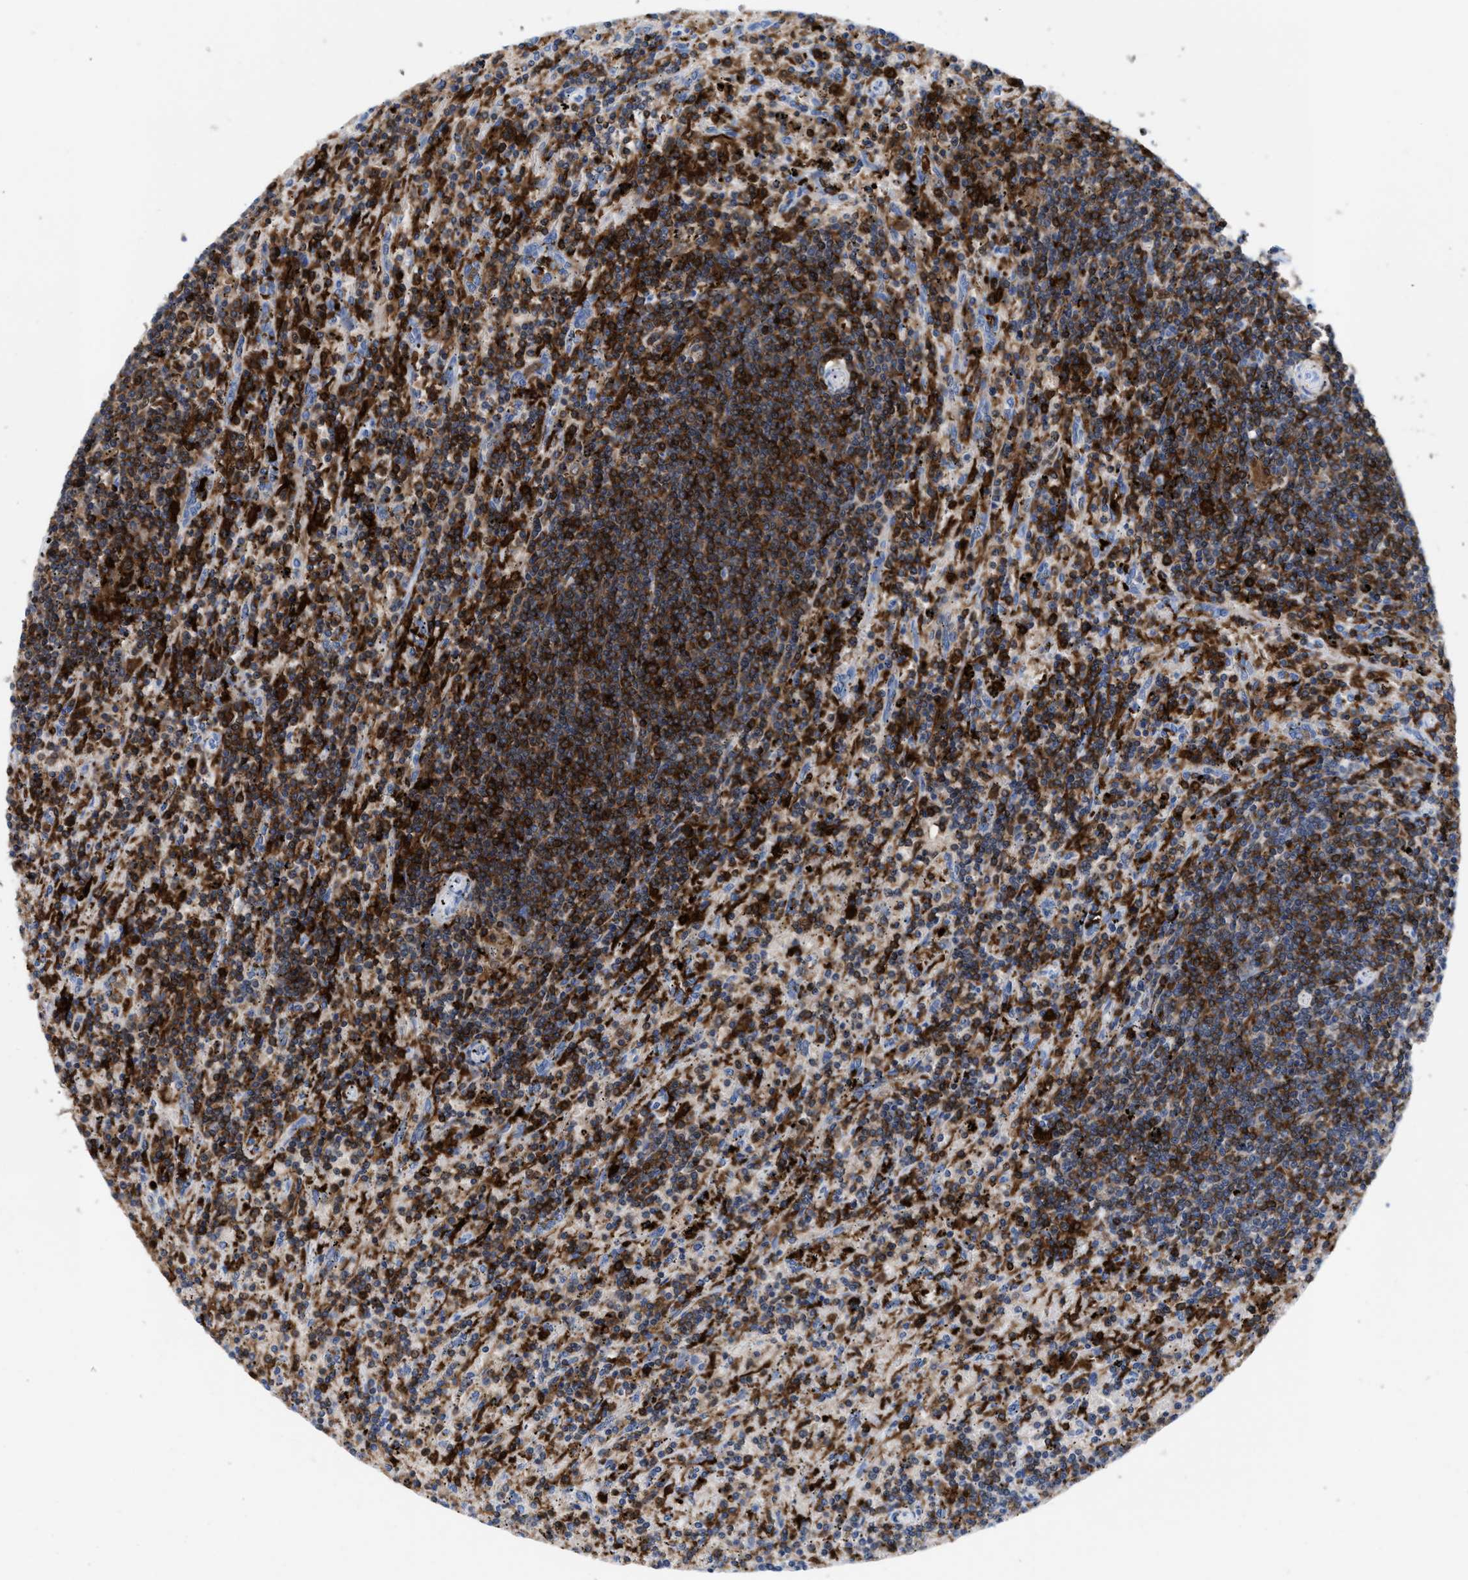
{"staining": {"intensity": "strong", "quantity": ">75%", "location": "cytoplasmic/membranous"}, "tissue": "lymphoma", "cell_type": "Tumor cells", "image_type": "cancer", "snomed": [{"axis": "morphology", "description": "Malignant lymphoma, non-Hodgkin's type, Low grade"}, {"axis": "topography", "description": "Spleen"}], "caption": "A high-resolution photomicrograph shows immunohistochemistry staining of lymphoma, which shows strong cytoplasmic/membranous staining in about >75% of tumor cells.", "gene": "LCP1", "patient": {"sex": "male", "age": 76}}